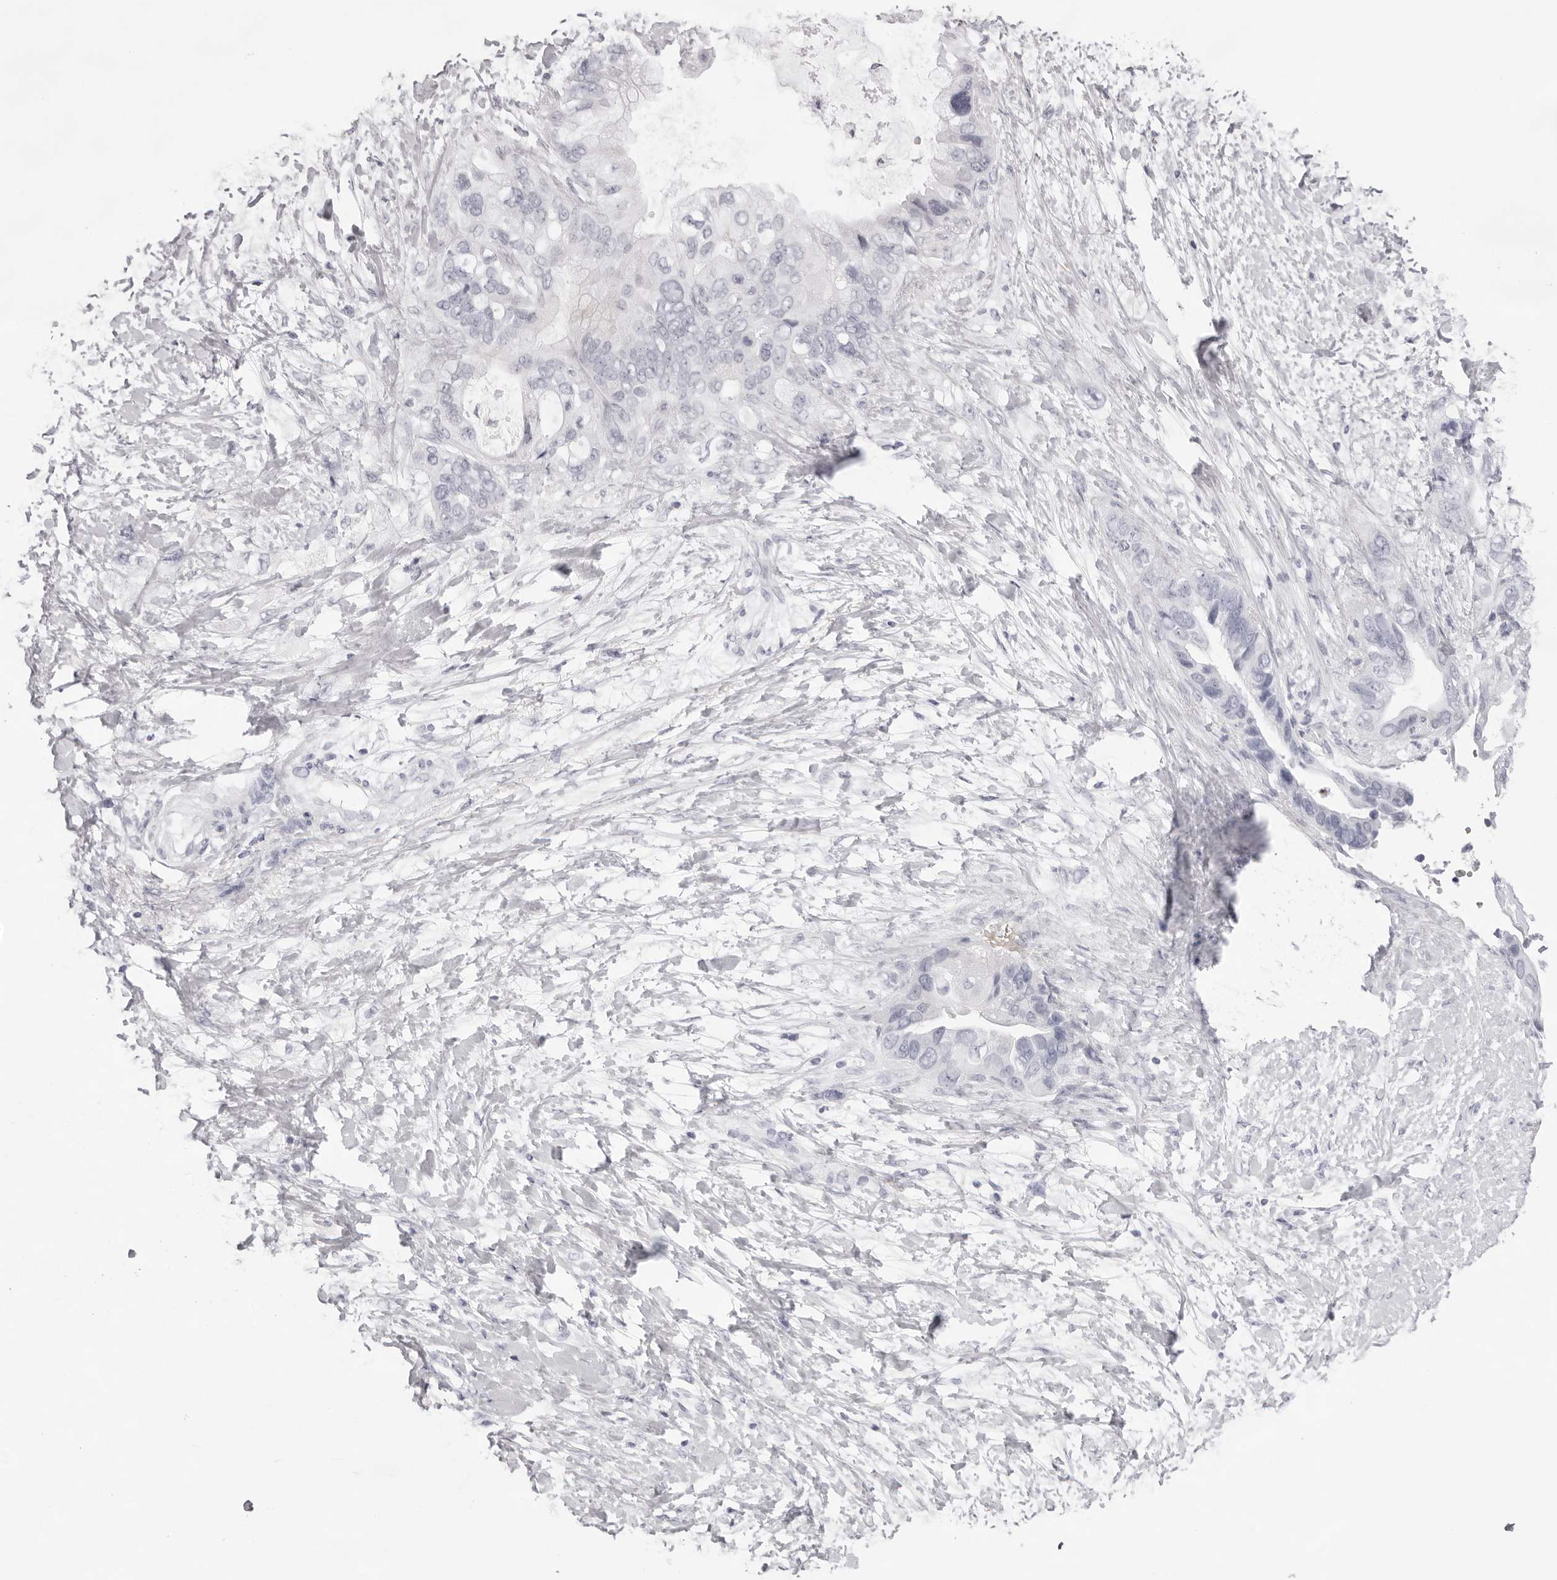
{"staining": {"intensity": "negative", "quantity": "none", "location": "none"}, "tissue": "pancreatic cancer", "cell_type": "Tumor cells", "image_type": "cancer", "snomed": [{"axis": "morphology", "description": "Adenocarcinoma, NOS"}, {"axis": "topography", "description": "Pancreas"}], "caption": "An immunohistochemistry histopathology image of pancreatic cancer is shown. There is no staining in tumor cells of pancreatic cancer. Nuclei are stained in blue.", "gene": "SPTA1", "patient": {"sex": "female", "age": 56}}